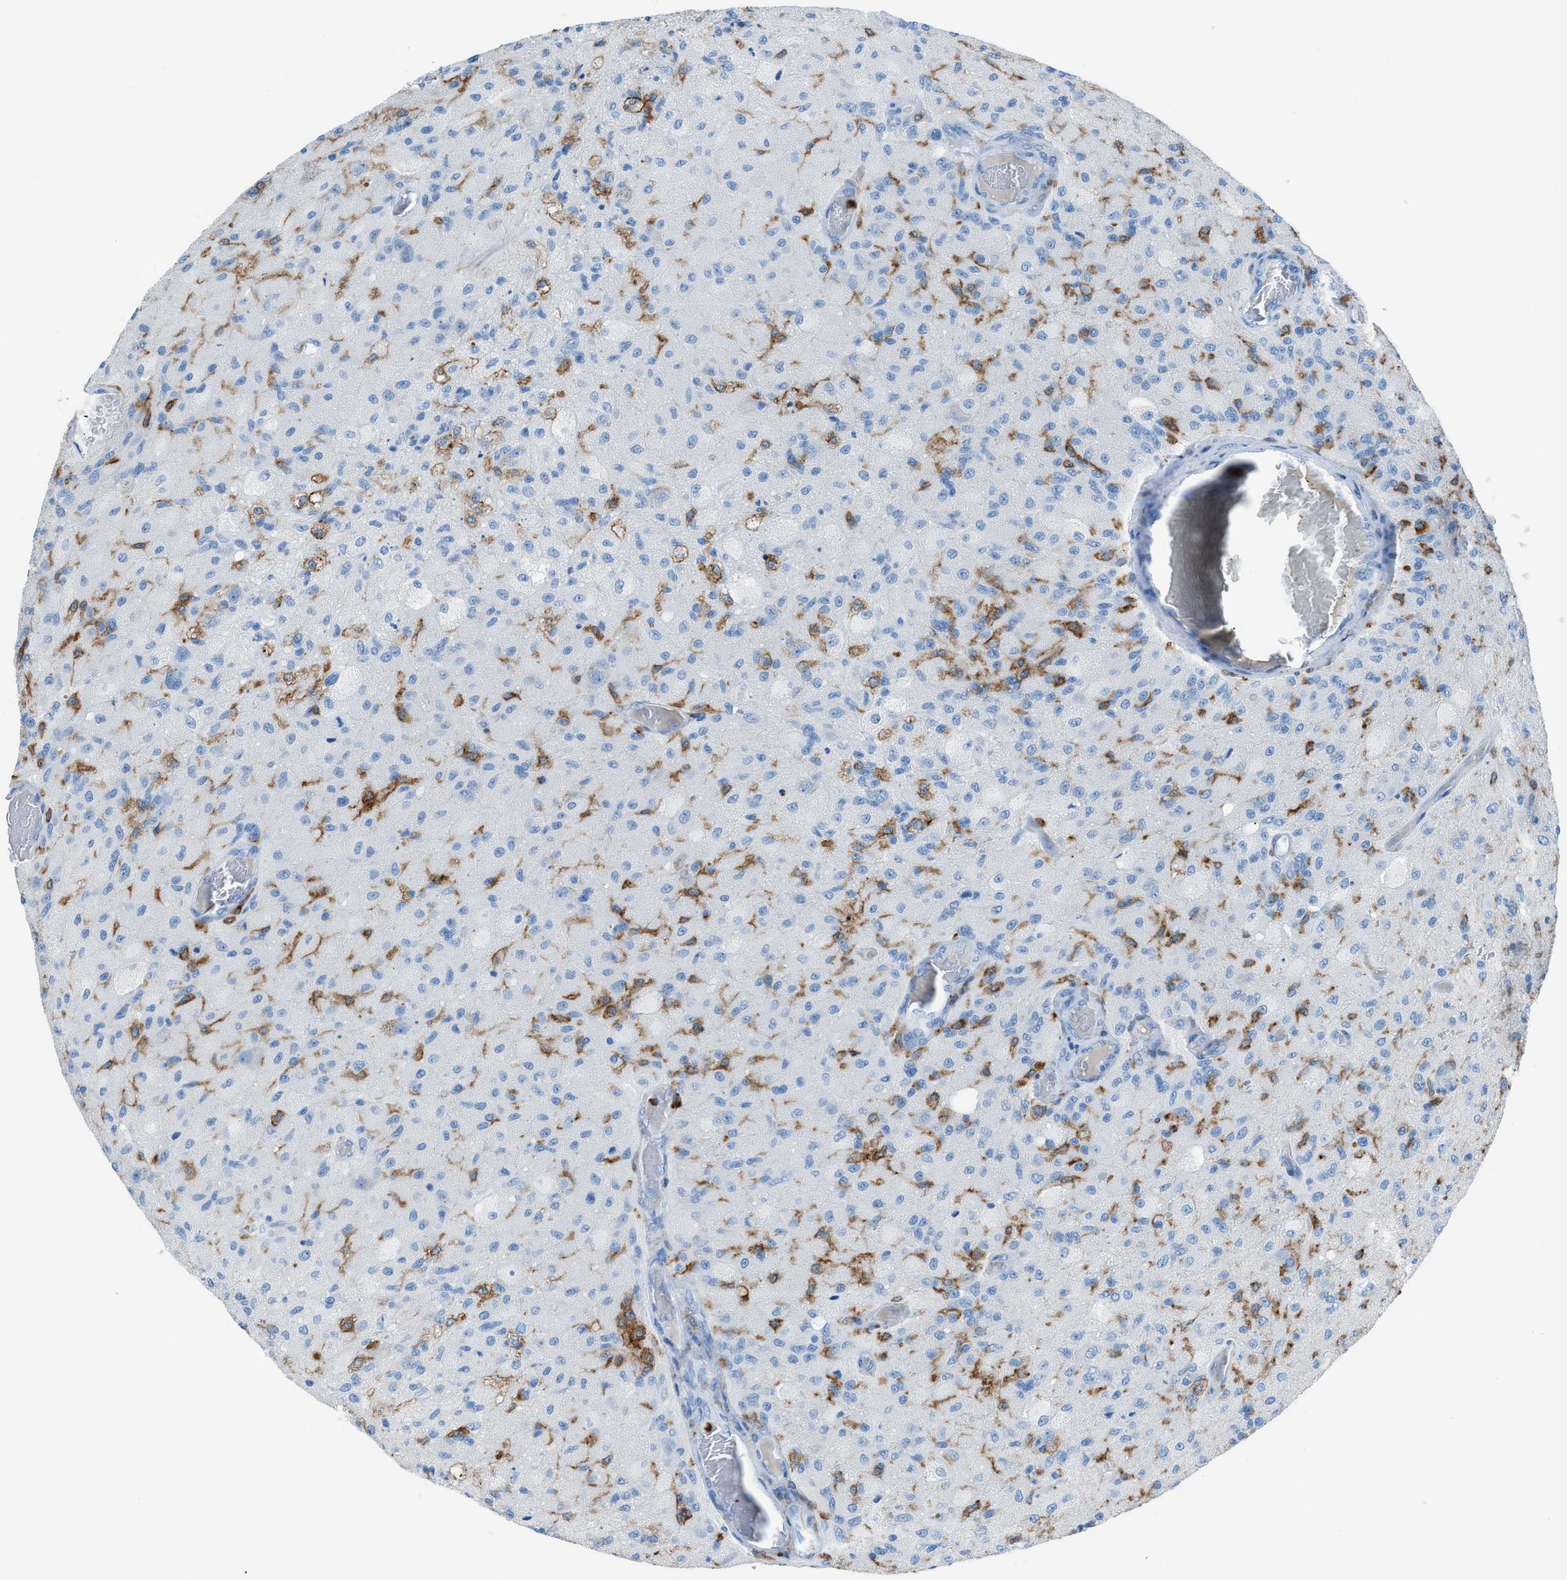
{"staining": {"intensity": "moderate", "quantity": "<25%", "location": "cytoplasmic/membranous"}, "tissue": "glioma", "cell_type": "Tumor cells", "image_type": "cancer", "snomed": [{"axis": "morphology", "description": "Normal tissue, NOS"}, {"axis": "morphology", "description": "Glioma, malignant, High grade"}, {"axis": "topography", "description": "Cerebral cortex"}], "caption": "High-power microscopy captured an immunohistochemistry micrograph of malignant high-grade glioma, revealing moderate cytoplasmic/membranous positivity in approximately <25% of tumor cells.", "gene": "ITGB2", "patient": {"sex": "male", "age": 77}}